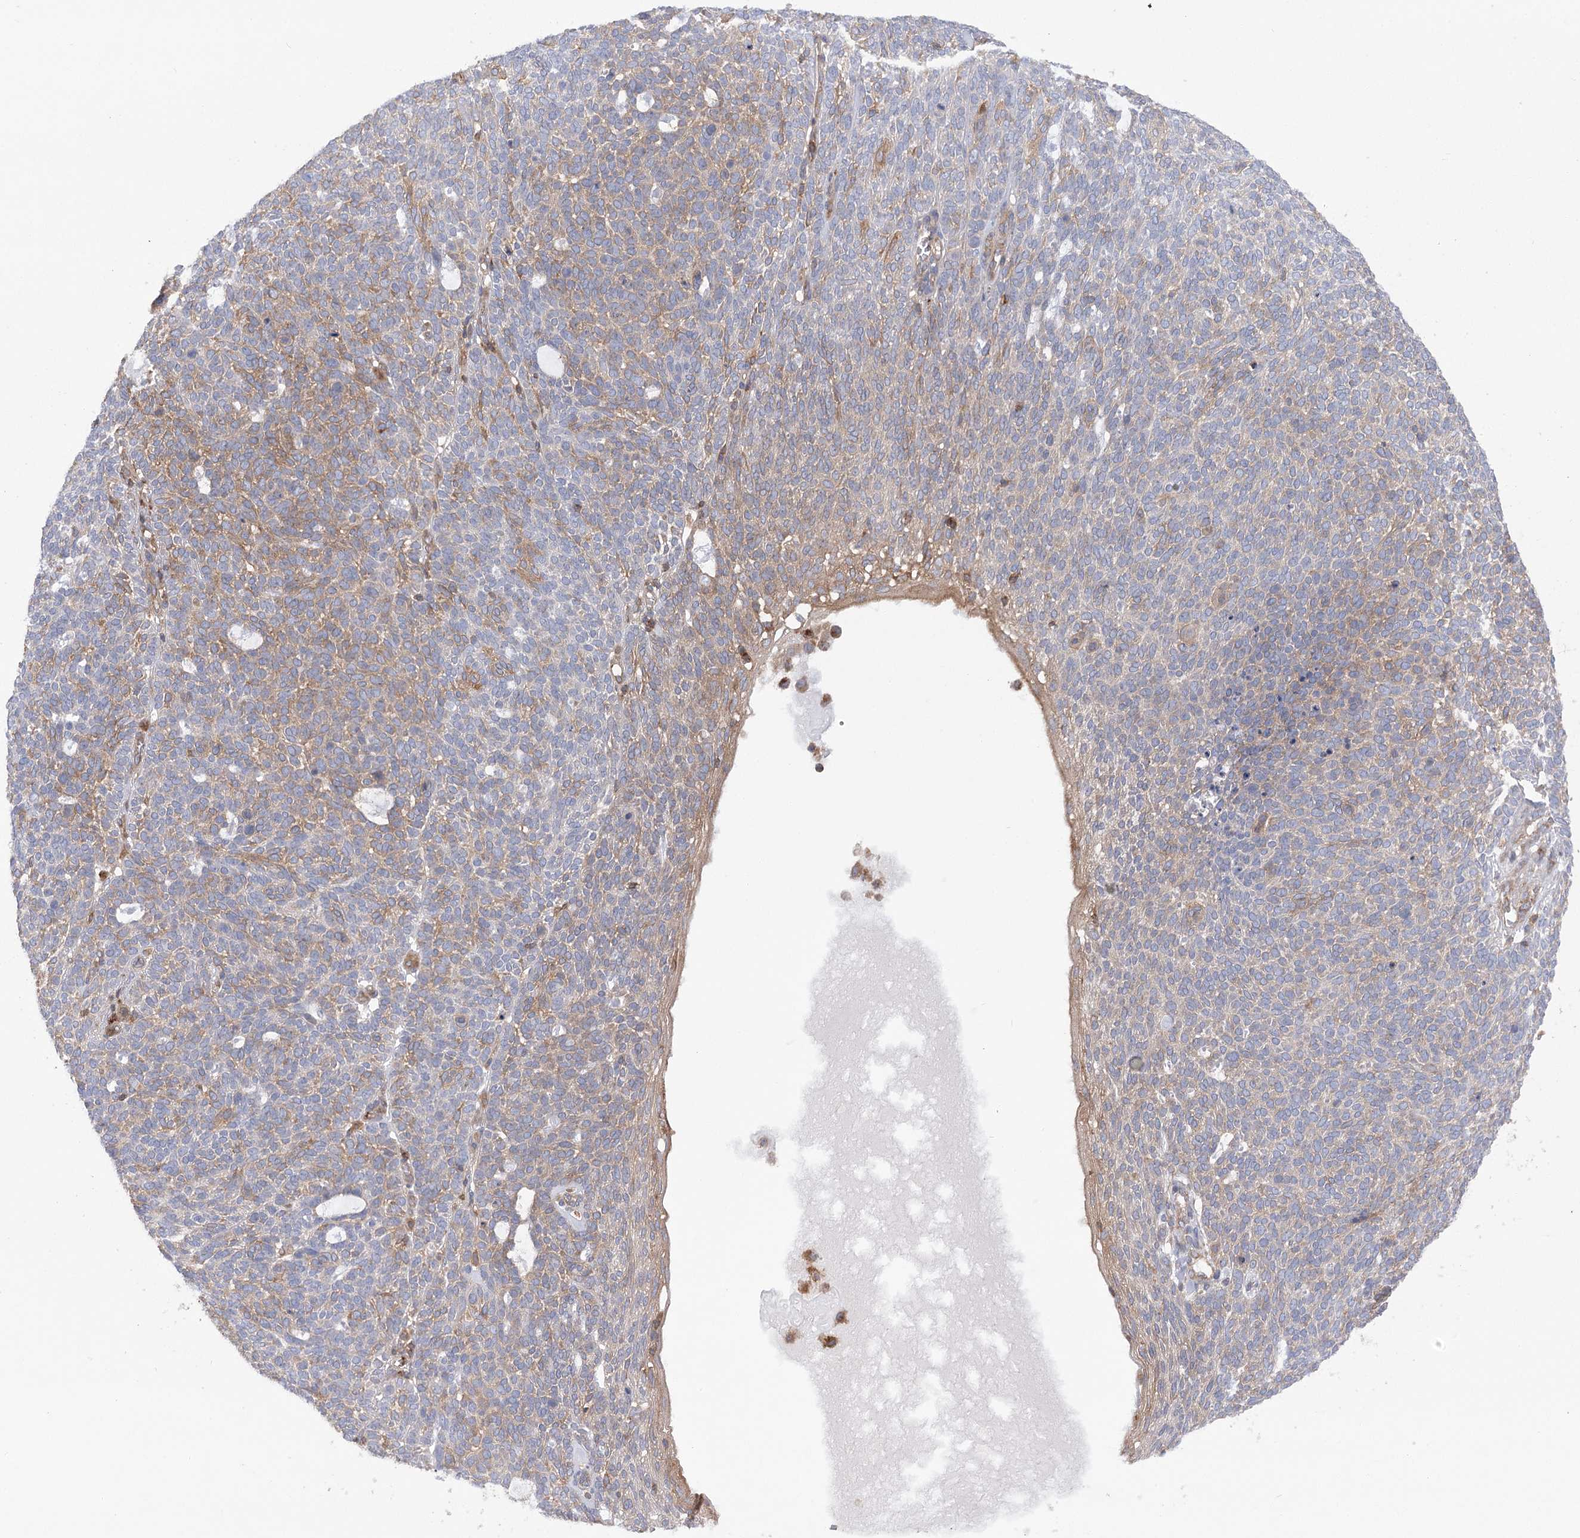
{"staining": {"intensity": "weak", "quantity": "25%-75%", "location": "cytoplasmic/membranous"}, "tissue": "skin cancer", "cell_type": "Tumor cells", "image_type": "cancer", "snomed": [{"axis": "morphology", "description": "Squamous cell carcinoma, NOS"}, {"axis": "topography", "description": "Skin"}], "caption": "Squamous cell carcinoma (skin) stained with a protein marker exhibits weak staining in tumor cells.", "gene": "VPS37B", "patient": {"sex": "female", "age": 90}}